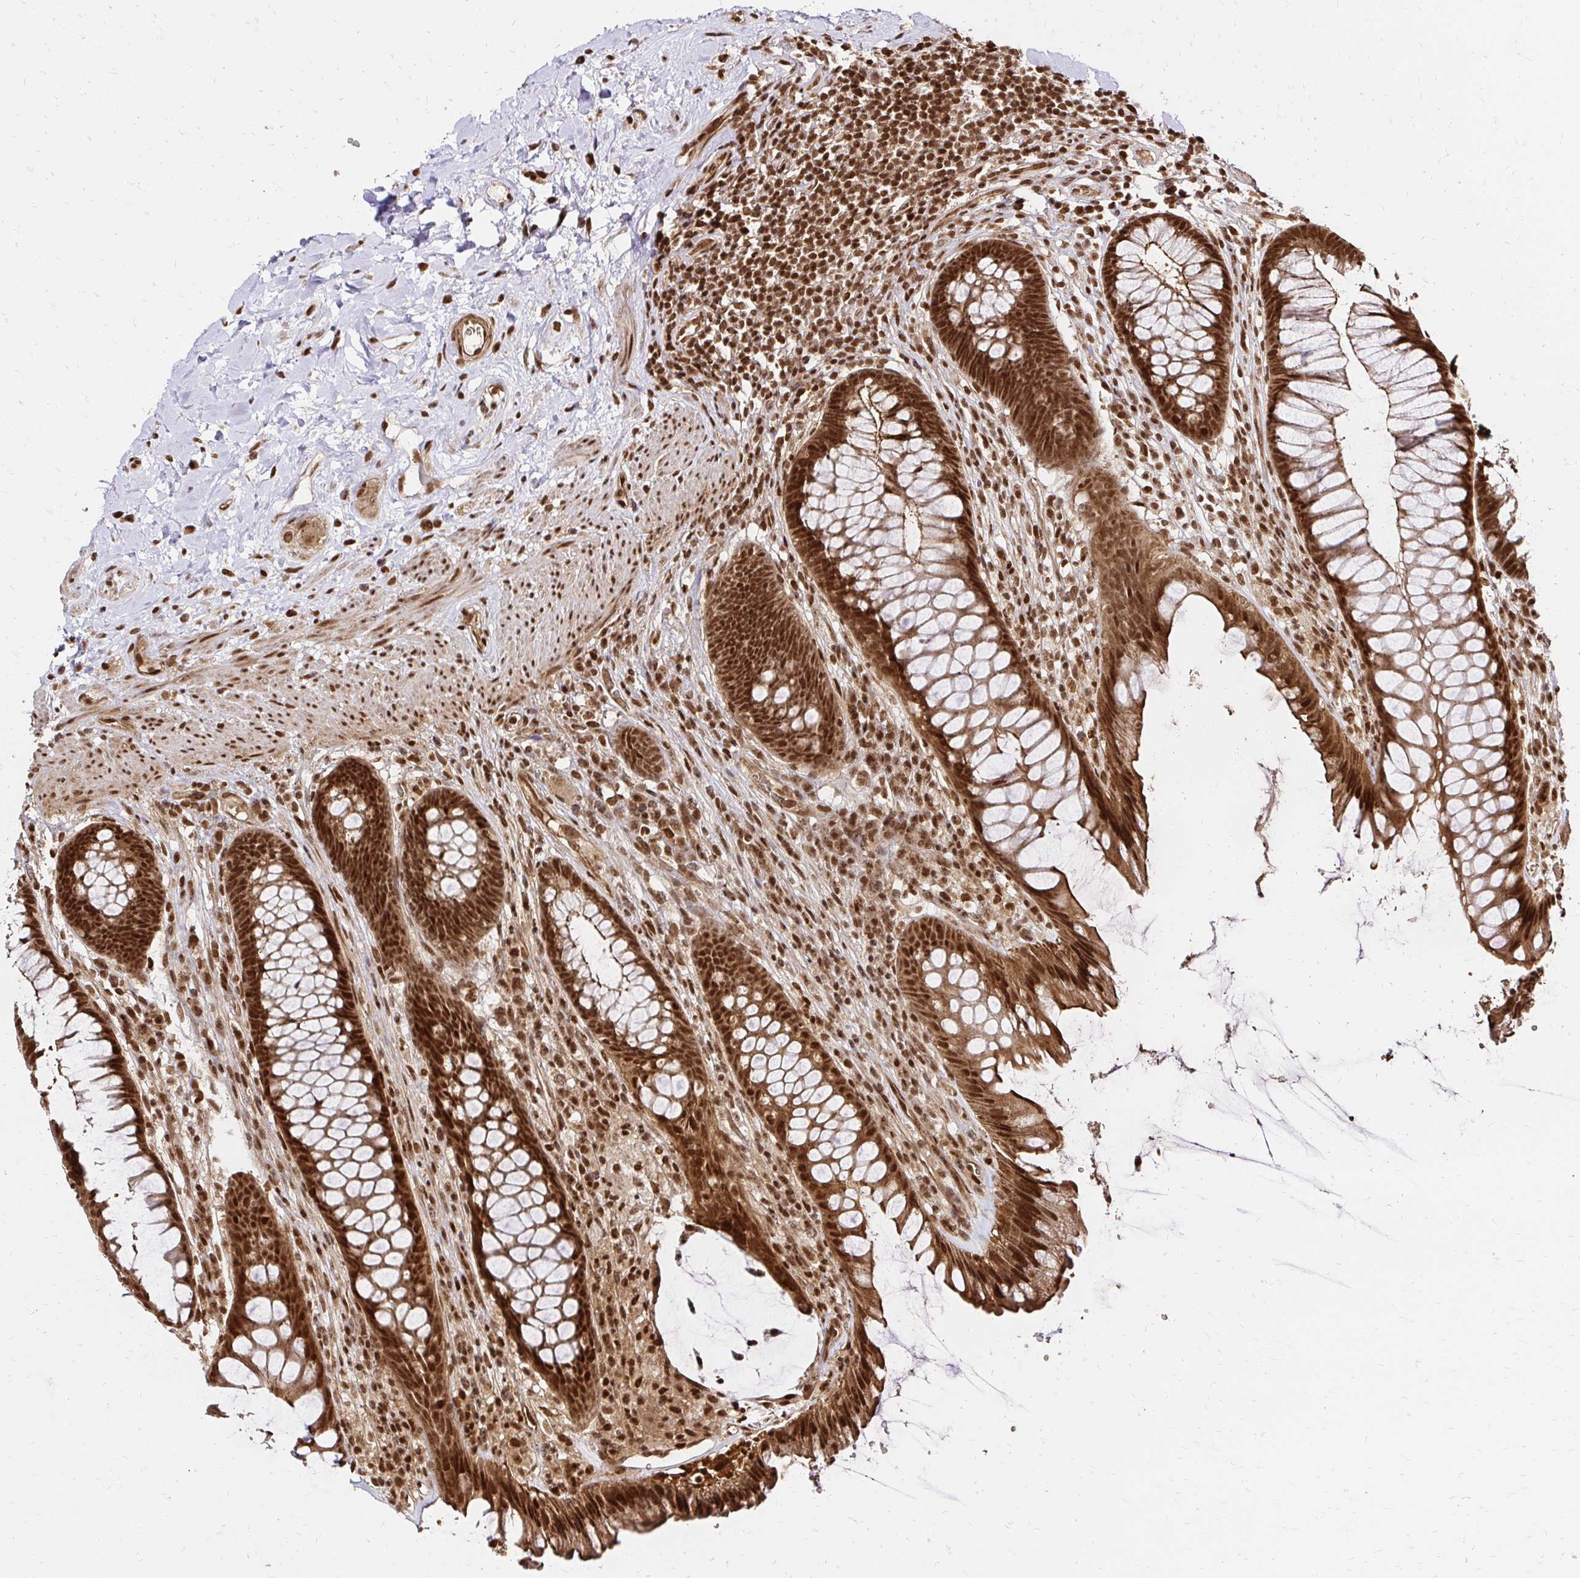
{"staining": {"intensity": "strong", "quantity": ">75%", "location": "cytoplasmic/membranous,nuclear"}, "tissue": "rectum", "cell_type": "Glandular cells", "image_type": "normal", "snomed": [{"axis": "morphology", "description": "Normal tissue, NOS"}, {"axis": "topography", "description": "Rectum"}], "caption": "A micrograph showing strong cytoplasmic/membranous,nuclear staining in approximately >75% of glandular cells in normal rectum, as visualized by brown immunohistochemical staining.", "gene": "GLYR1", "patient": {"sex": "male", "age": 53}}